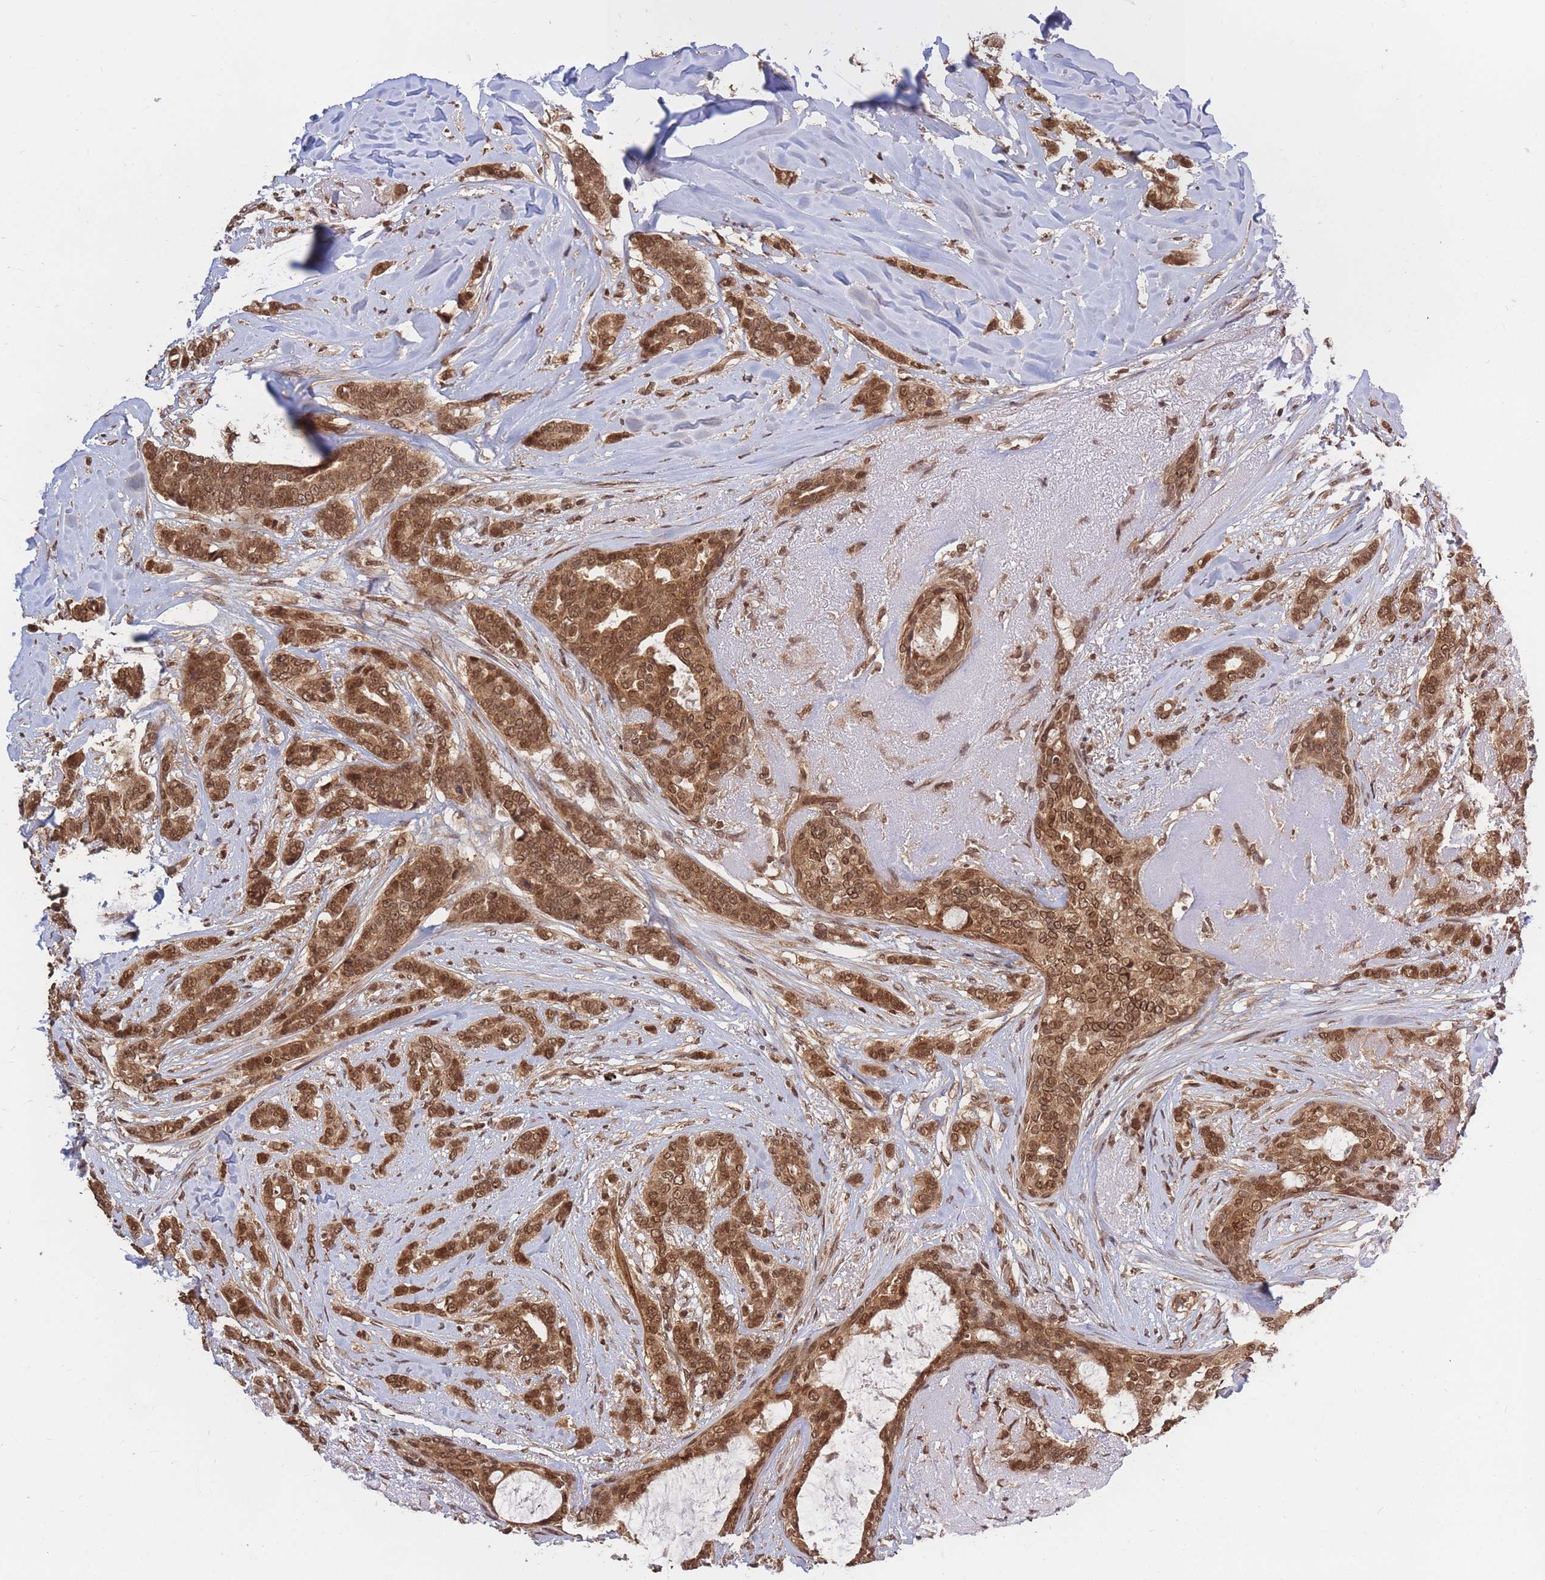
{"staining": {"intensity": "moderate", "quantity": ">75%", "location": "cytoplasmic/membranous,nuclear"}, "tissue": "breast cancer", "cell_type": "Tumor cells", "image_type": "cancer", "snomed": [{"axis": "morphology", "description": "Lobular carcinoma"}, {"axis": "topography", "description": "Breast"}], "caption": "Tumor cells show moderate cytoplasmic/membranous and nuclear staining in about >75% of cells in breast lobular carcinoma. Using DAB (3,3'-diaminobenzidine) (brown) and hematoxylin (blue) stains, captured at high magnification using brightfield microscopy.", "gene": "SRA1", "patient": {"sex": "female", "age": 51}}